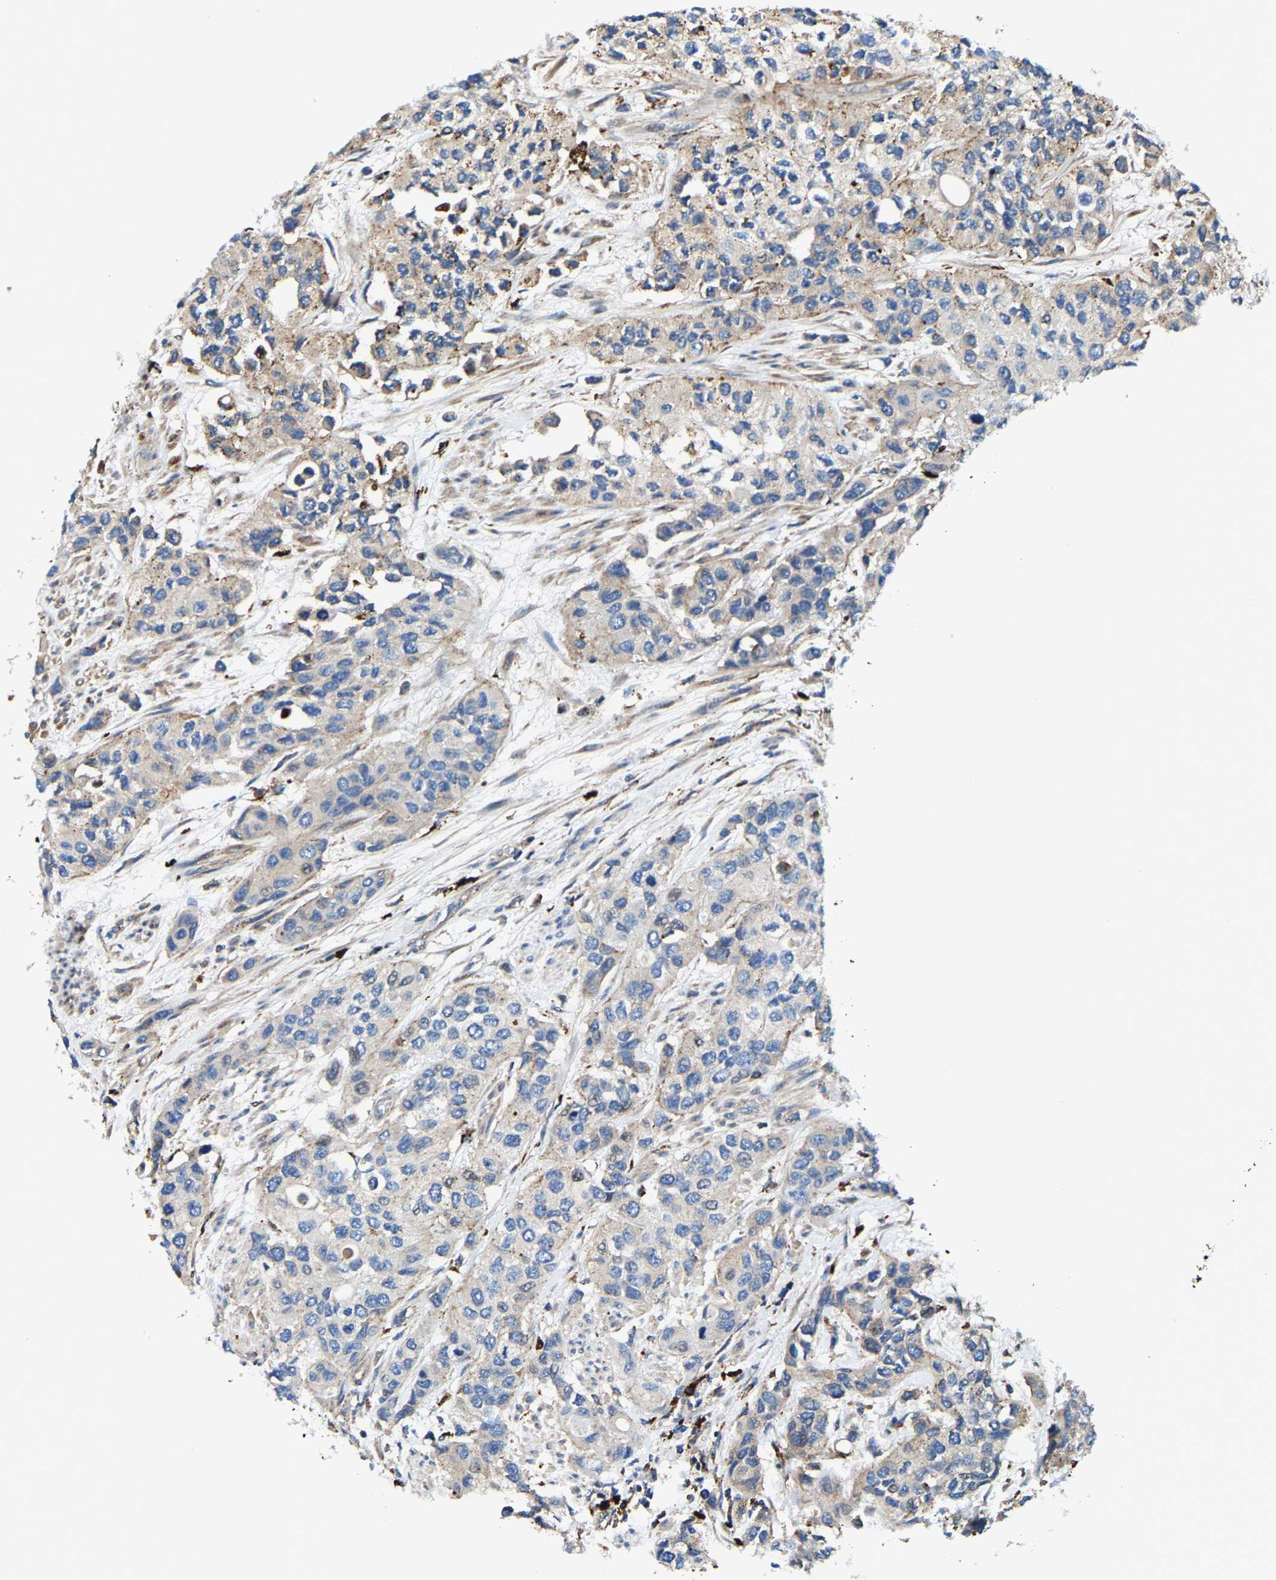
{"staining": {"intensity": "negative", "quantity": "none", "location": "none"}, "tissue": "urothelial cancer", "cell_type": "Tumor cells", "image_type": "cancer", "snomed": [{"axis": "morphology", "description": "Urothelial carcinoma, High grade"}, {"axis": "topography", "description": "Urinary bladder"}], "caption": "High-grade urothelial carcinoma was stained to show a protein in brown. There is no significant positivity in tumor cells.", "gene": "DPP7", "patient": {"sex": "female", "age": 56}}